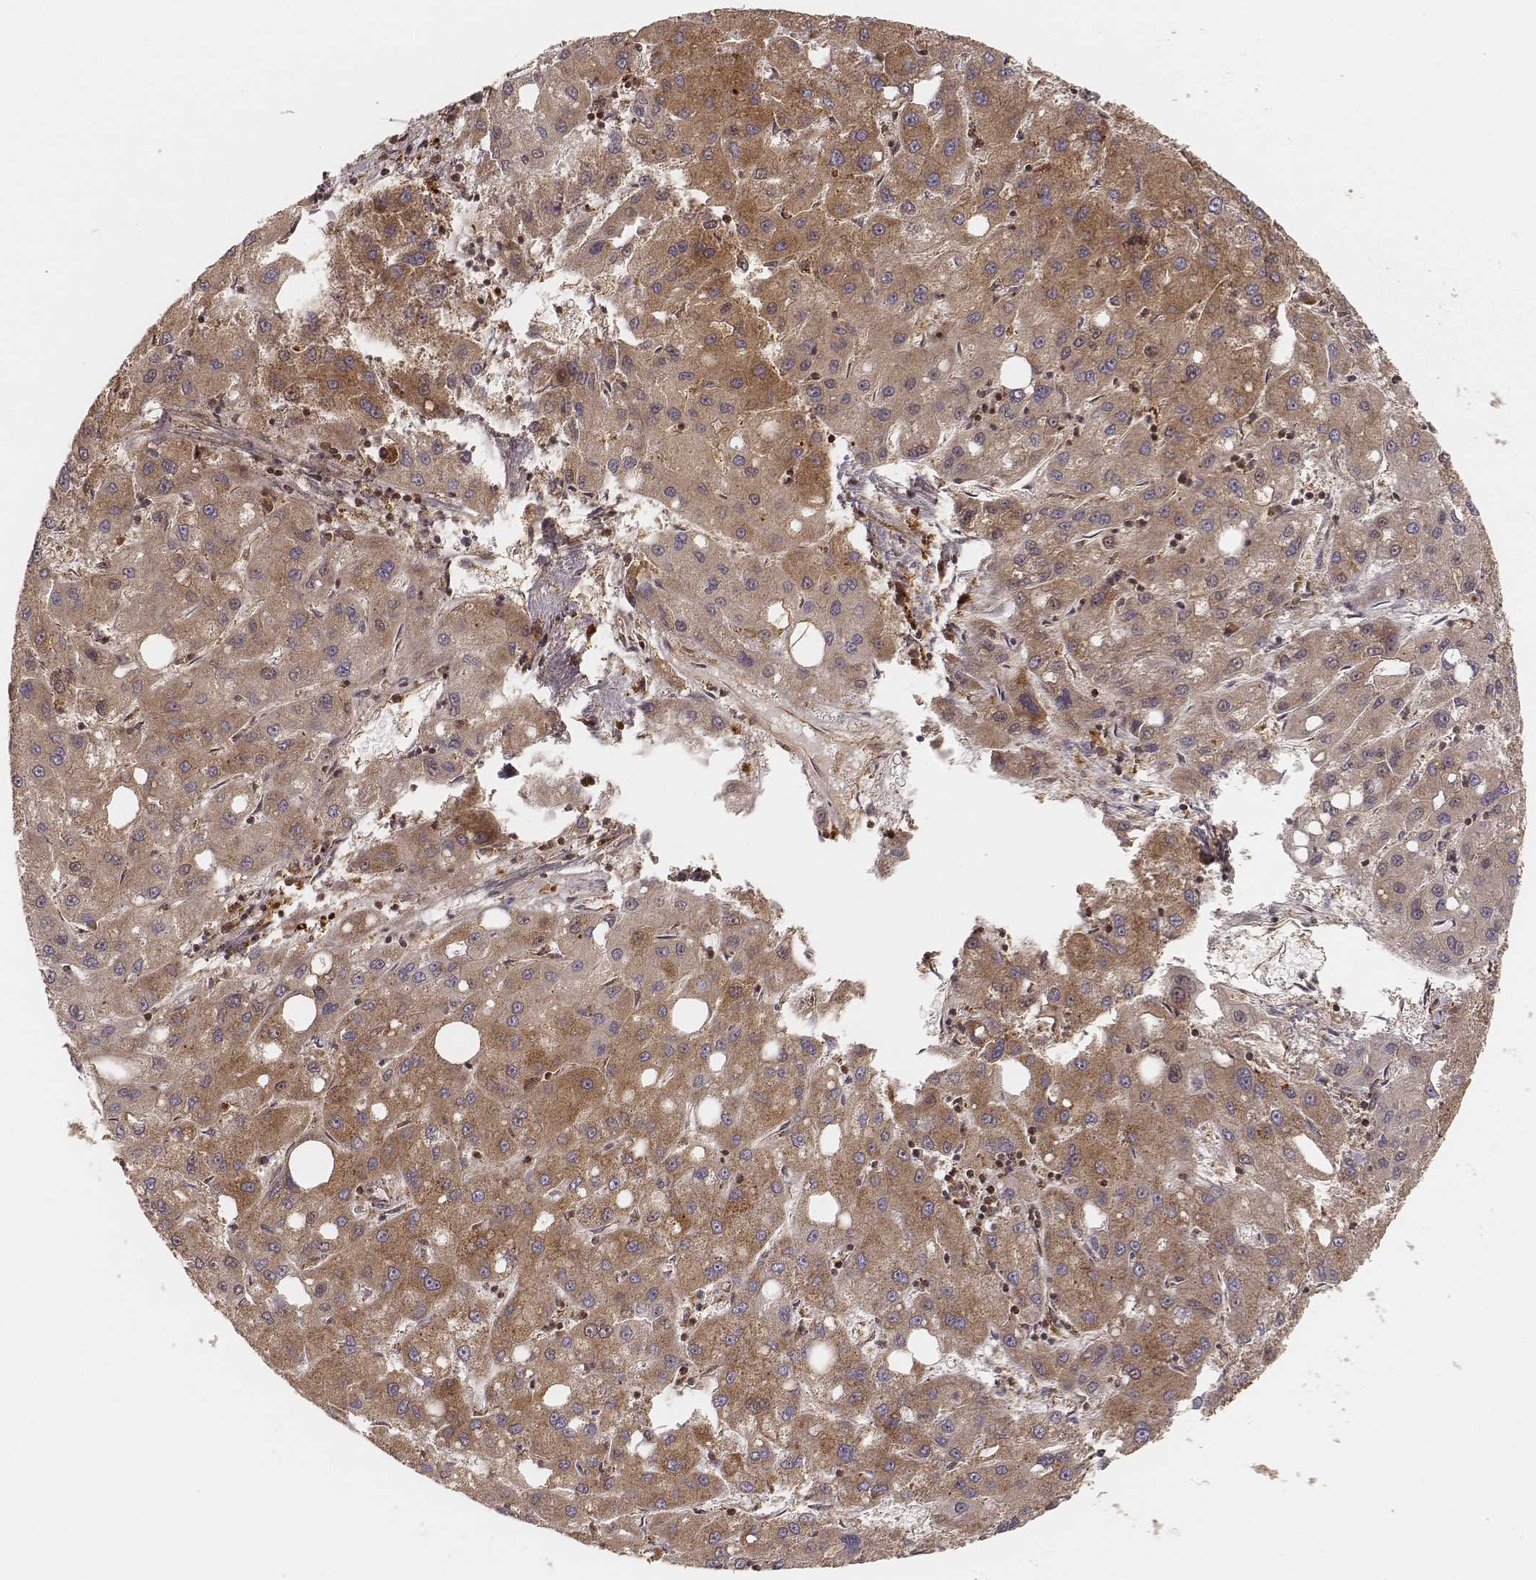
{"staining": {"intensity": "moderate", "quantity": ">75%", "location": "cytoplasmic/membranous"}, "tissue": "liver cancer", "cell_type": "Tumor cells", "image_type": "cancer", "snomed": [{"axis": "morphology", "description": "Carcinoma, Hepatocellular, NOS"}, {"axis": "topography", "description": "Liver"}], "caption": "Tumor cells reveal moderate cytoplasmic/membranous positivity in about >75% of cells in hepatocellular carcinoma (liver). The staining is performed using DAB (3,3'-diaminobenzidine) brown chromogen to label protein expression. The nuclei are counter-stained blue using hematoxylin.", "gene": "CS", "patient": {"sex": "male", "age": 73}}